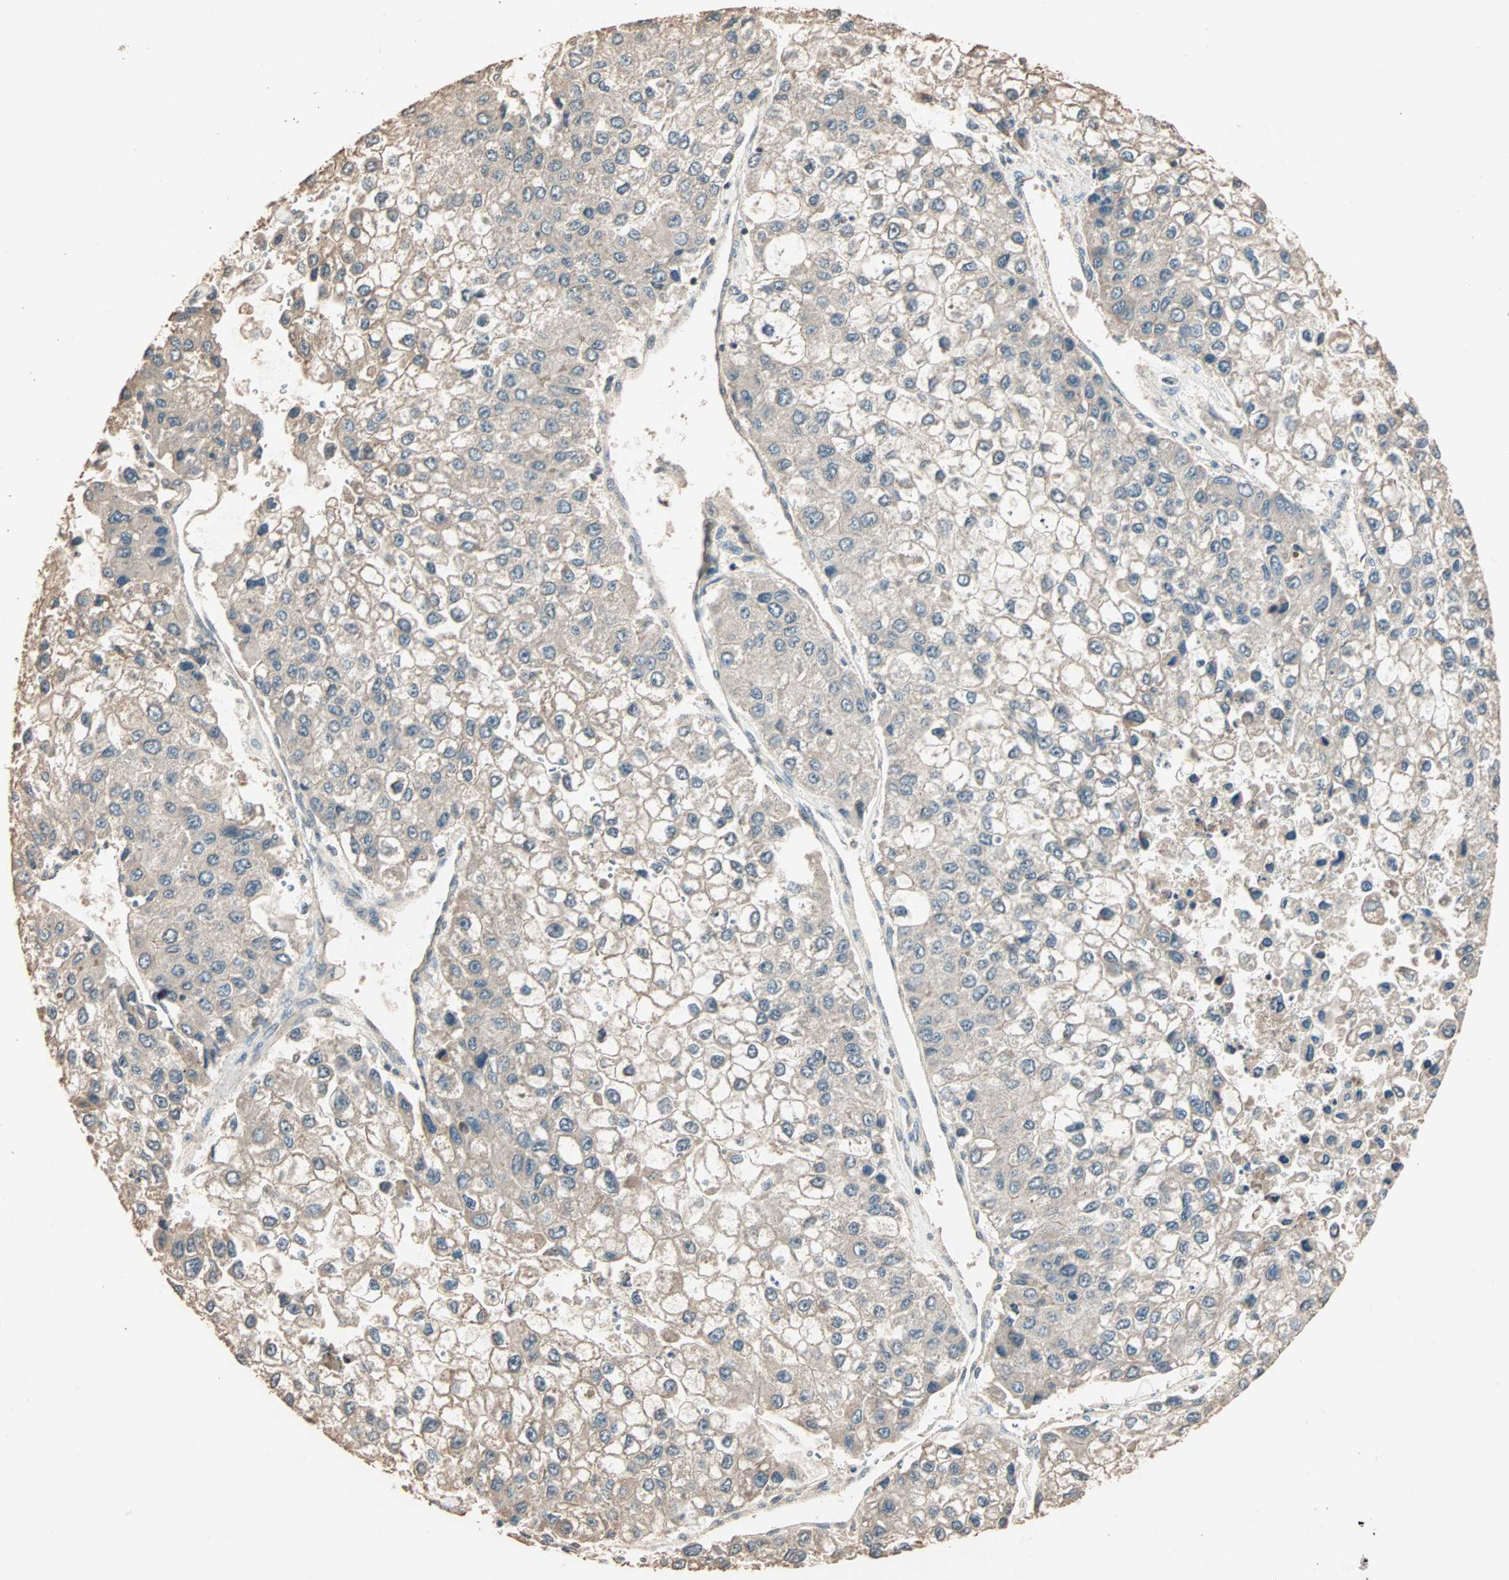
{"staining": {"intensity": "weak", "quantity": ">75%", "location": "cytoplasmic/membranous"}, "tissue": "liver cancer", "cell_type": "Tumor cells", "image_type": "cancer", "snomed": [{"axis": "morphology", "description": "Carcinoma, Hepatocellular, NOS"}, {"axis": "topography", "description": "Liver"}], "caption": "The immunohistochemical stain labels weak cytoplasmic/membranous positivity in tumor cells of liver cancer tissue.", "gene": "ZBTB33", "patient": {"sex": "female", "age": 66}}